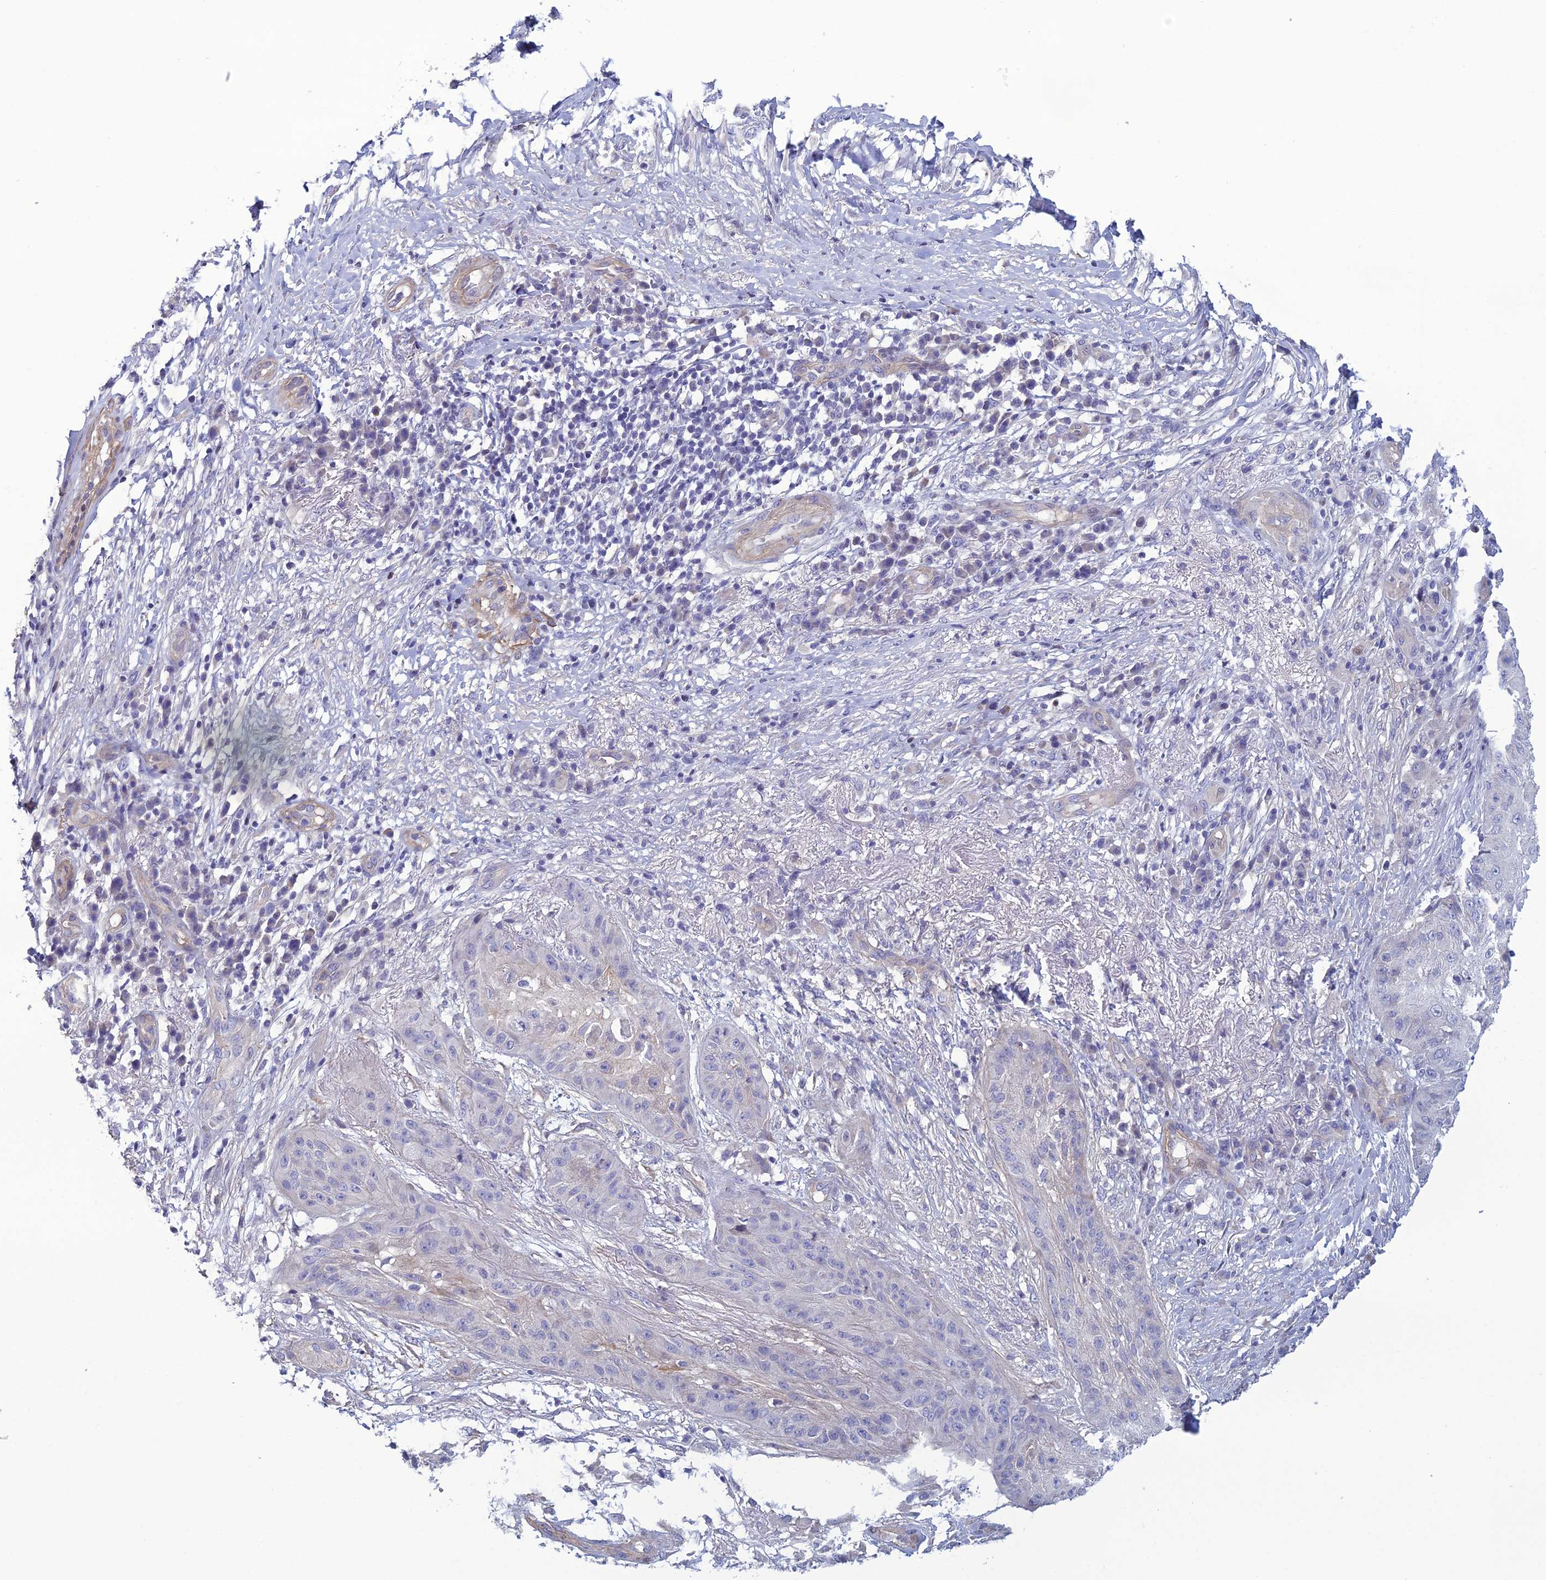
{"staining": {"intensity": "negative", "quantity": "none", "location": "none"}, "tissue": "skin cancer", "cell_type": "Tumor cells", "image_type": "cancer", "snomed": [{"axis": "morphology", "description": "Squamous cell carcinoma, NOS"}, {"axis": "topography", "description": "Skin"}], "caption": "Immunohistochemistry (IHC) image of neoplastic tissue: human squamous cell carcinoma (skin) stained with DAB (3,3'-diaminobenzidine) displays no significant protein positivity in tumor cells.", "gene": "LZTS2", "patient": {"sex": "male", "age": 70}}